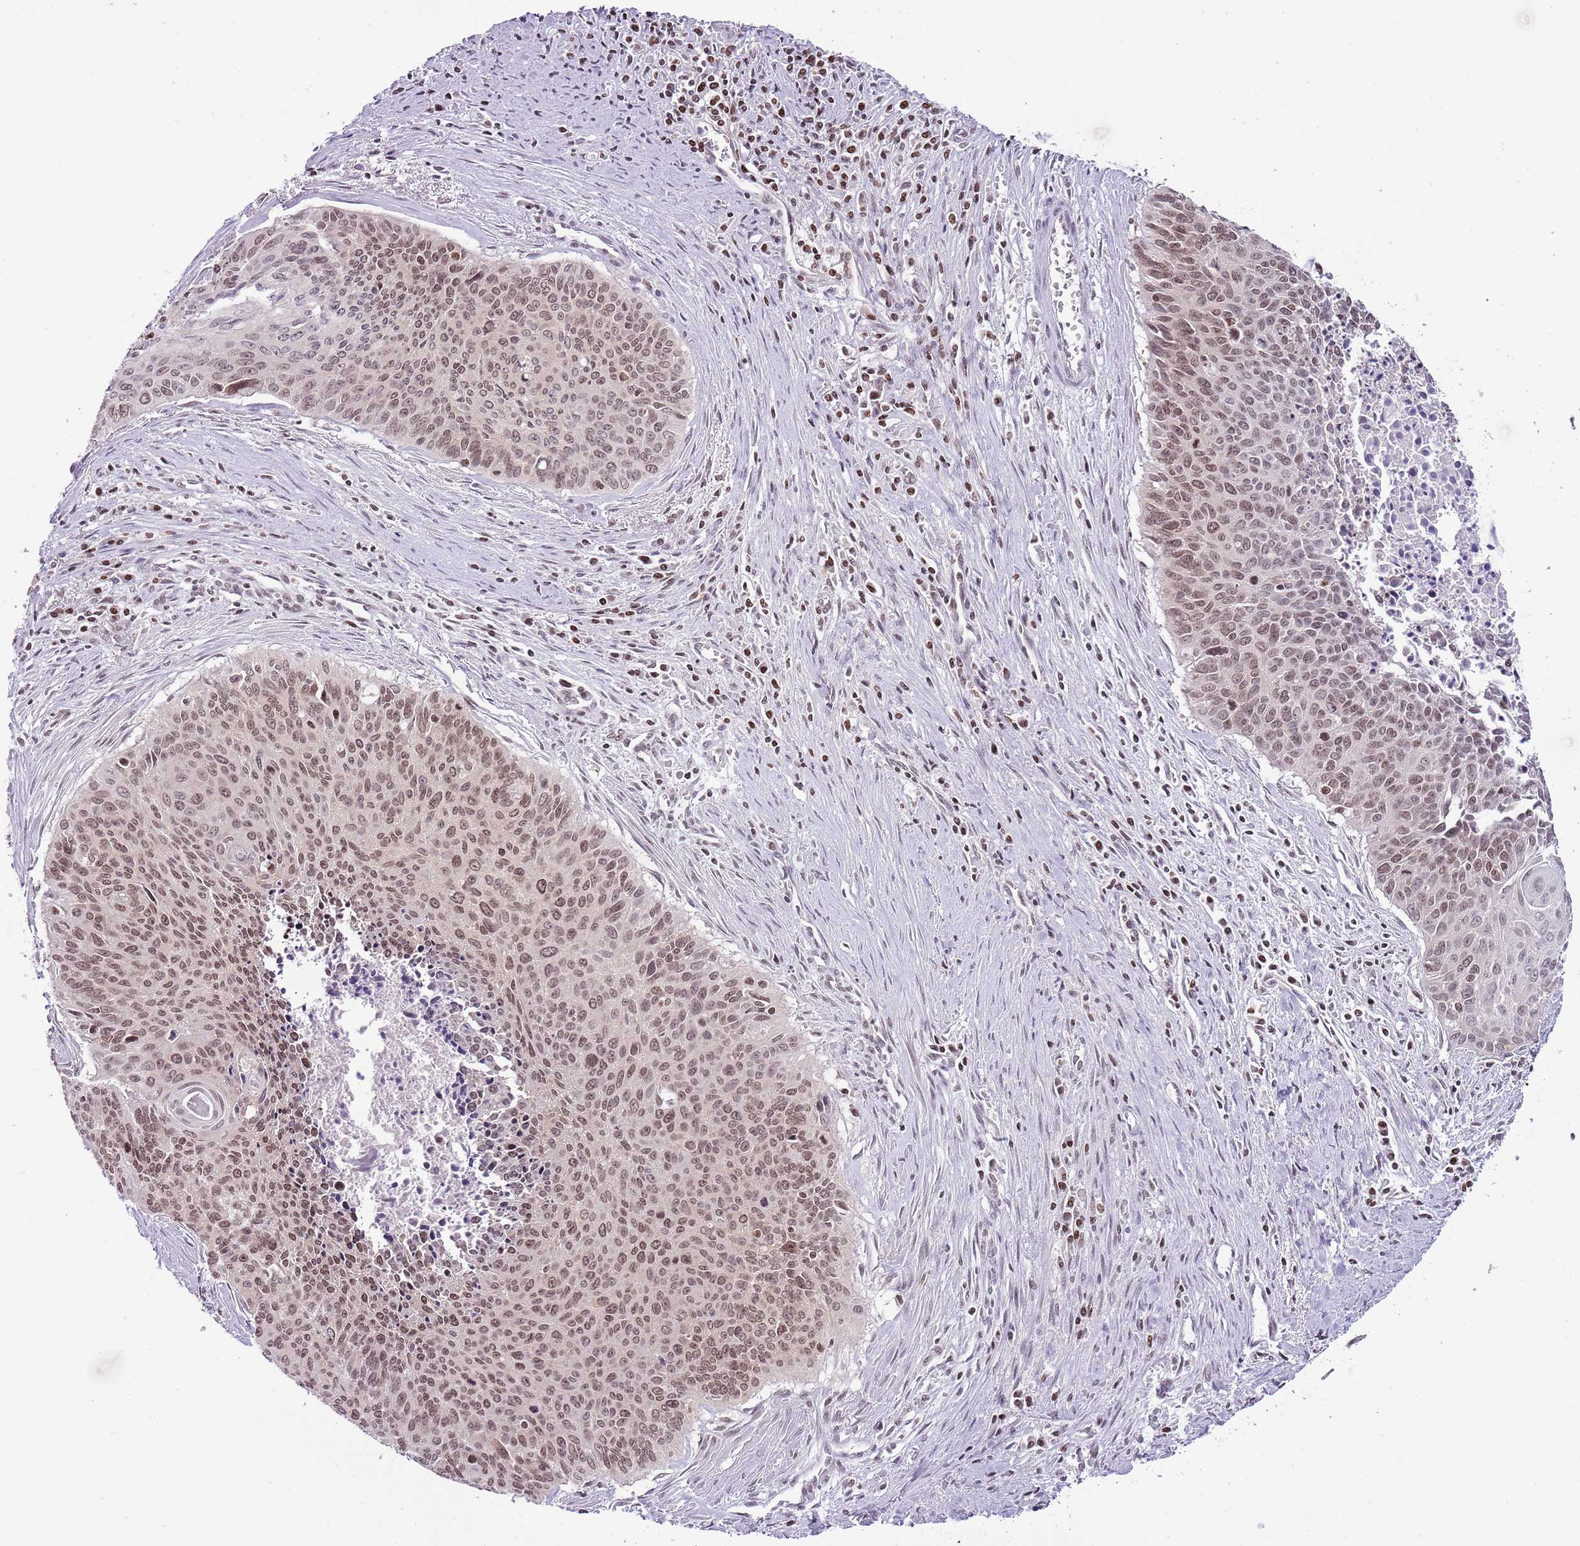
{"staining": {"intensity": "moderate", "quantity": ">75%", "location": "nuclear"}, "tissue": "cervical cancer", "cell_type": "Tumor cells", "image_type": "cancer", "snomed": [{"axis": "morphology", "description": "Squamous cell carcinoma, NOS"}, {"axis": "topography", "description": "Cervix"}], "caption": "Immunohistochemistry (IHC) image of squamous cell carcinoma (cervical) stained for a protein (brown), which shows medium levels of moderate nuclear staining in approximately >75% of tumor cells.", "gene": "SELENOH", "patient": {"sex": "female", "age": 55}}